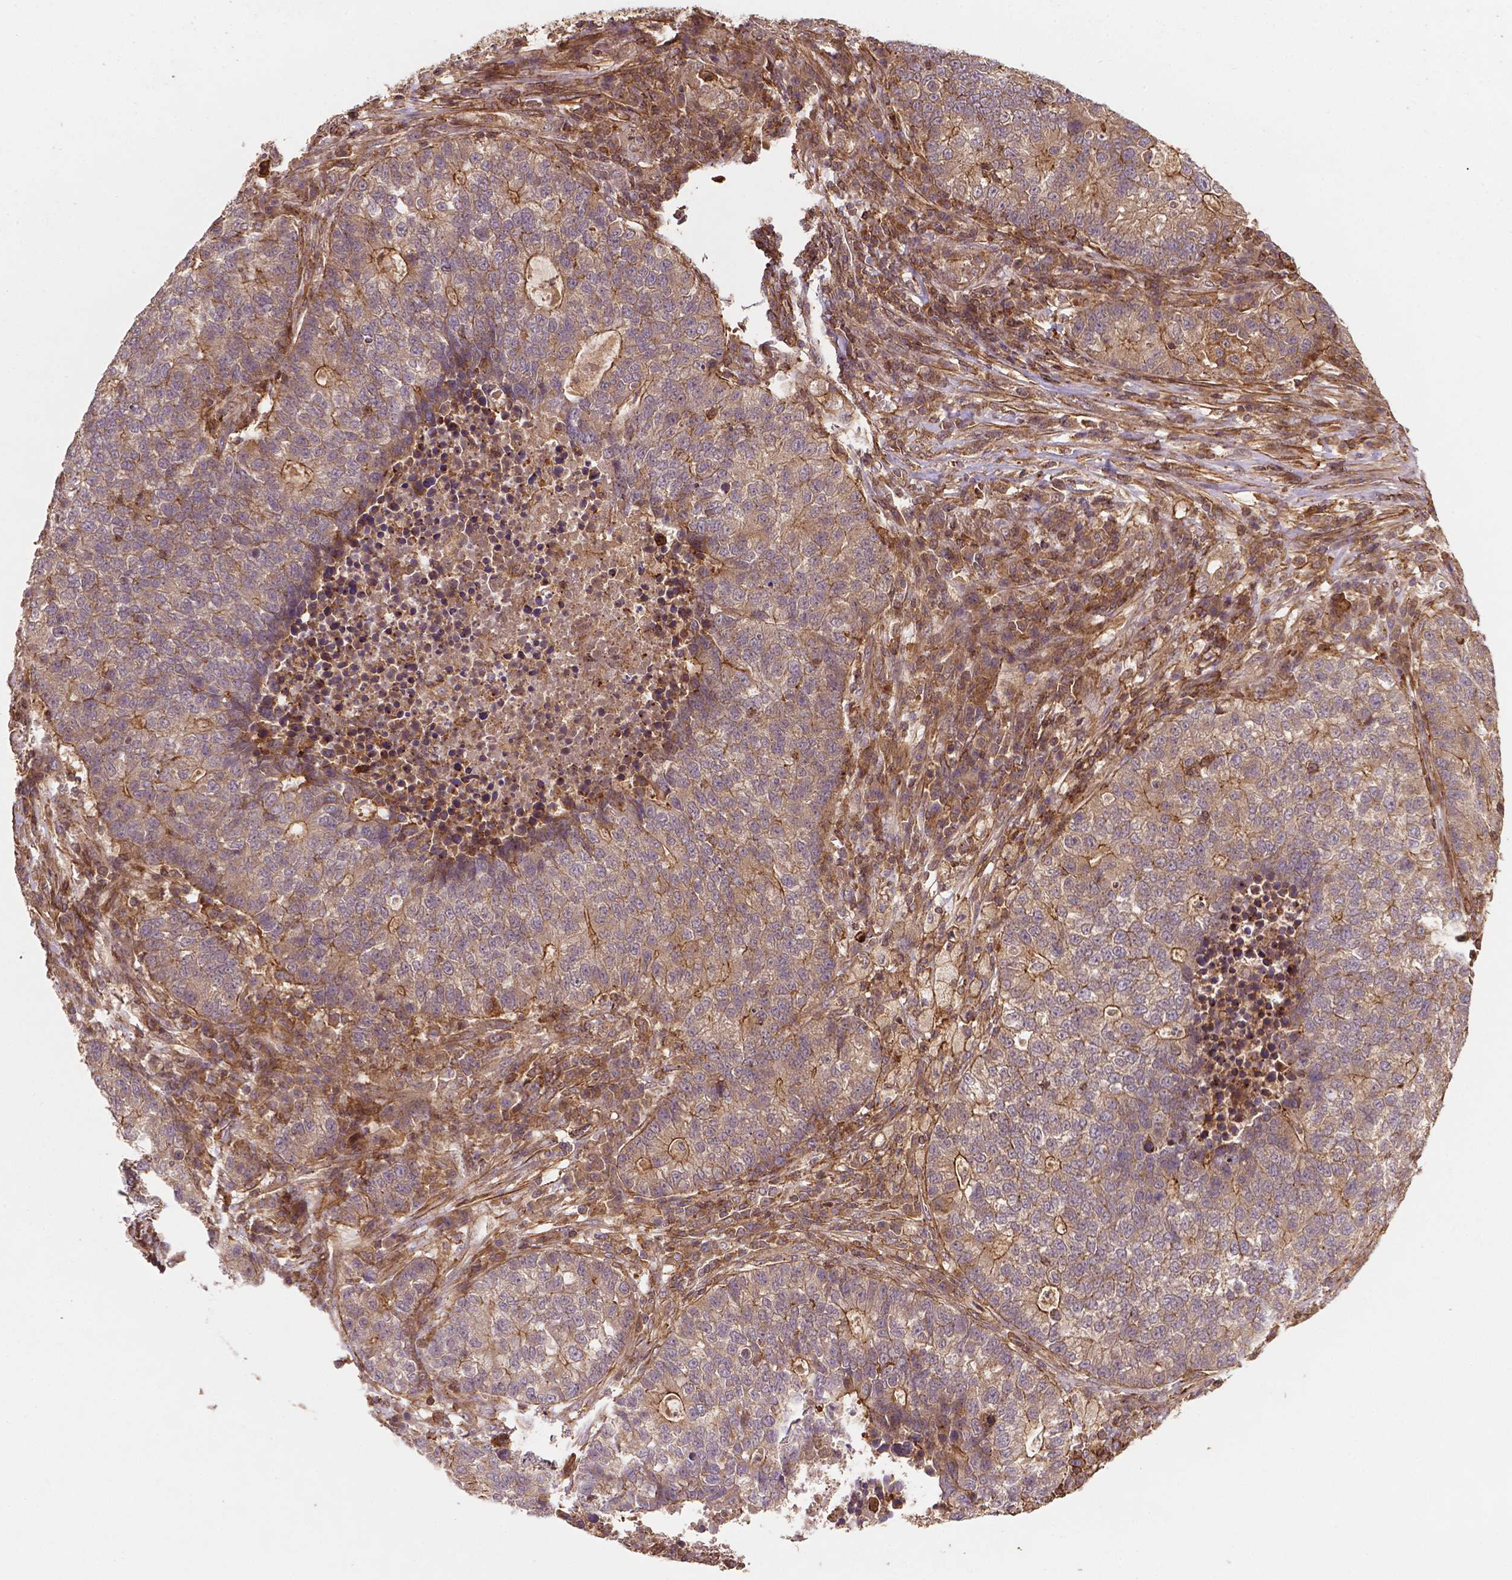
{"staining": {"intensity": "moderate", "quantity": "25%-75%", "location": "cytoplasmic/membranous"}, "tissue": "lung cancer", "cell_type": "Tumor cells", "image_type": "cancer", "snomed": [{"axis": "morphology", "description": "Adenocarcinoma, NOS"}, {"axis": "topography", "description": "Lung"}], "caption": "Protein expression analysis of lung cancer displays moderate cytoplasmic/membranous expression in approximately 25%-75% of tumor cells. The staining is performed using DAB (3,3'-diaminobenzidine) brown chromogen to label protein expression. The nuclei are counter-stained blue using hematoxylin.", "gene": "ZMYND19", "patient": {"sex": "male", "age": 57}}